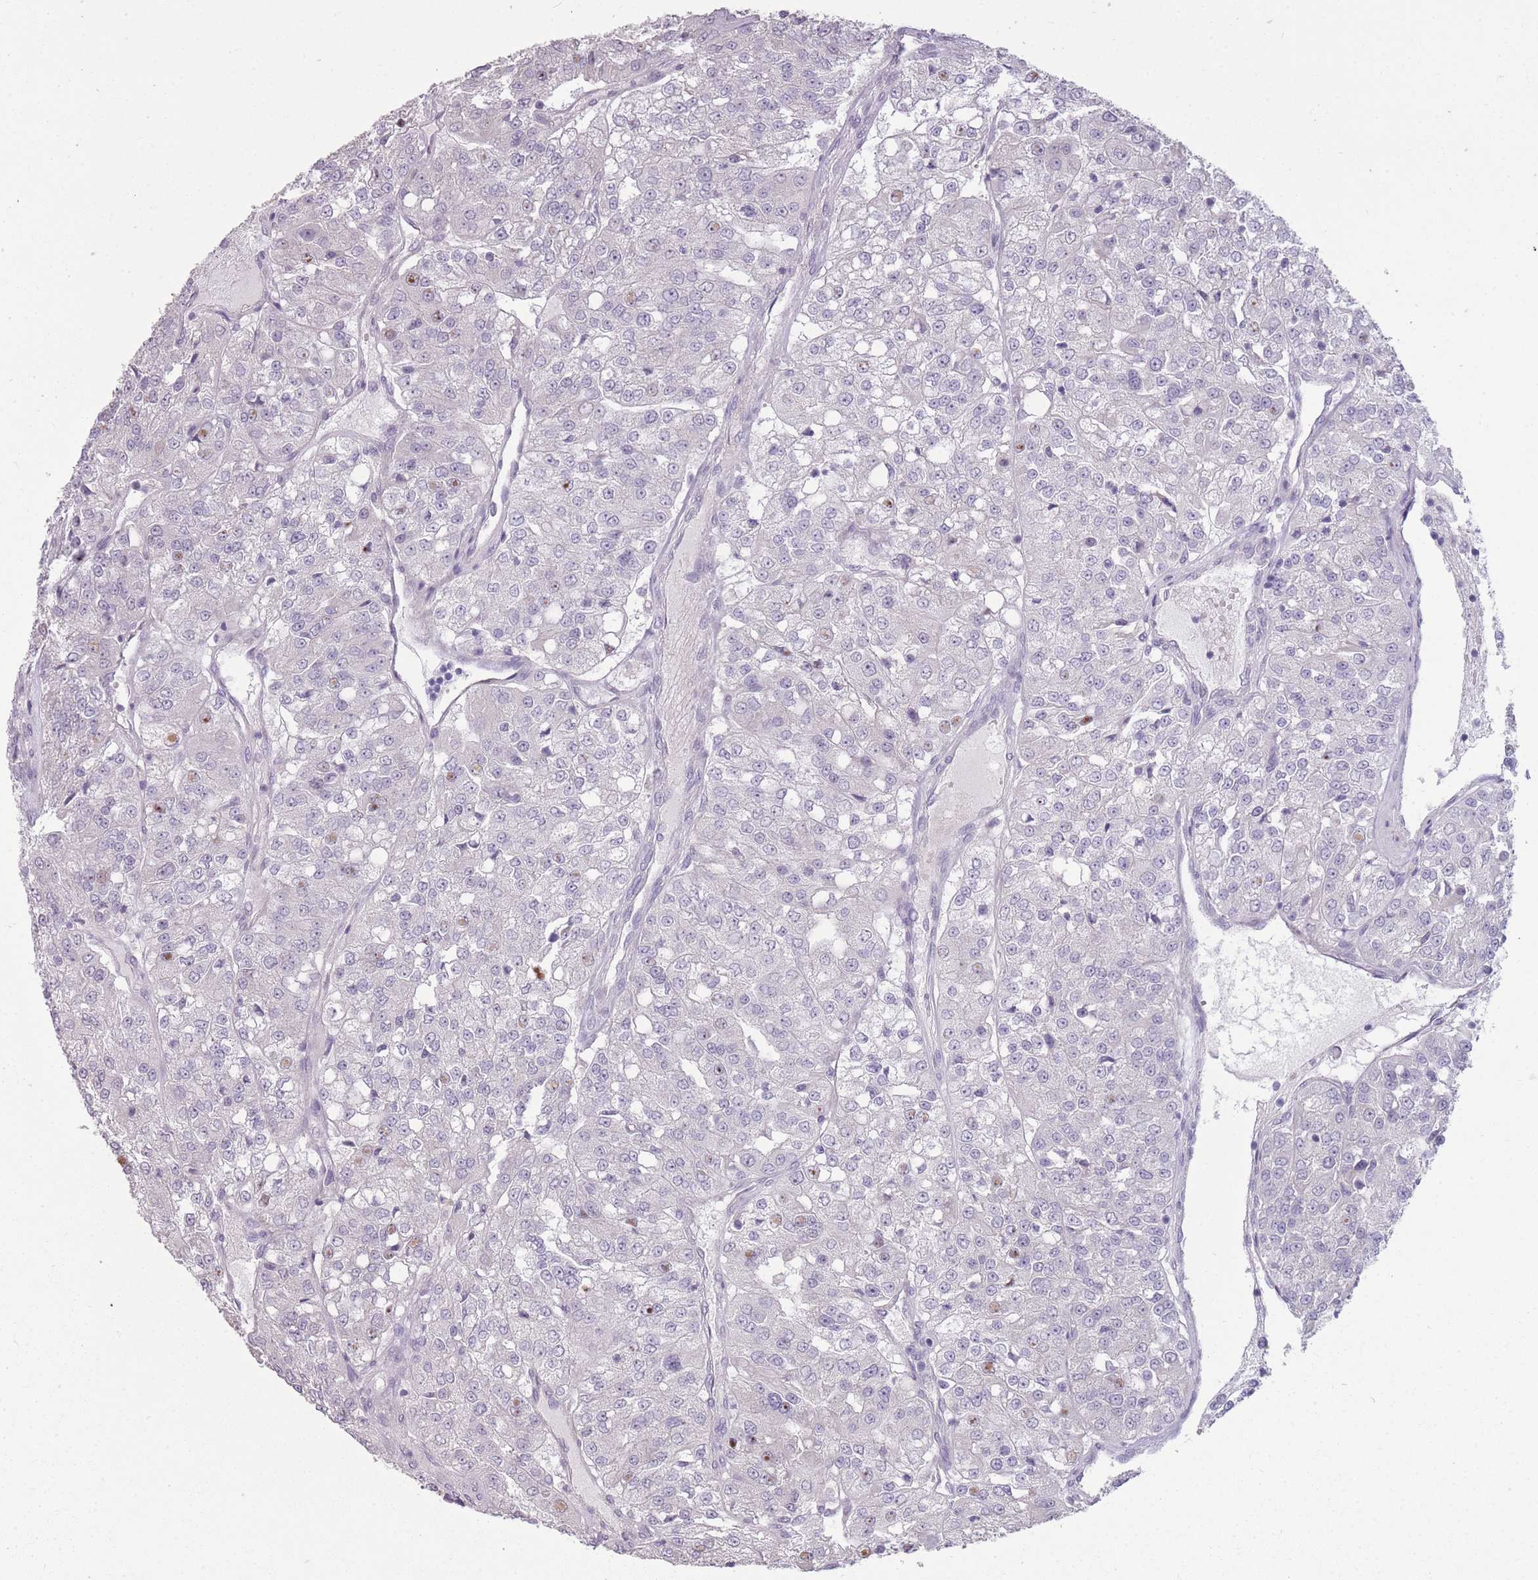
{"staining": {"intensity": "negative", "quantity": "none", "location": "none"}, "tissue": "renal cancer", "cell_type": "Tumor cells", "image_type": "cancer", "snomed": [{"axis": "morphology", "description": "Adenocarcinoma, NOS"}, {"axis": "topography", "description": "Kidney"}], "caption": "High magnification brightfield microscopy of renal cancer stained with DAB (brown) and counterstained with hematoxylin (blue): tumor cells show no significant staining.", "gene": "ZBTB24", "patient": {"sex": "female", "age": 63}}